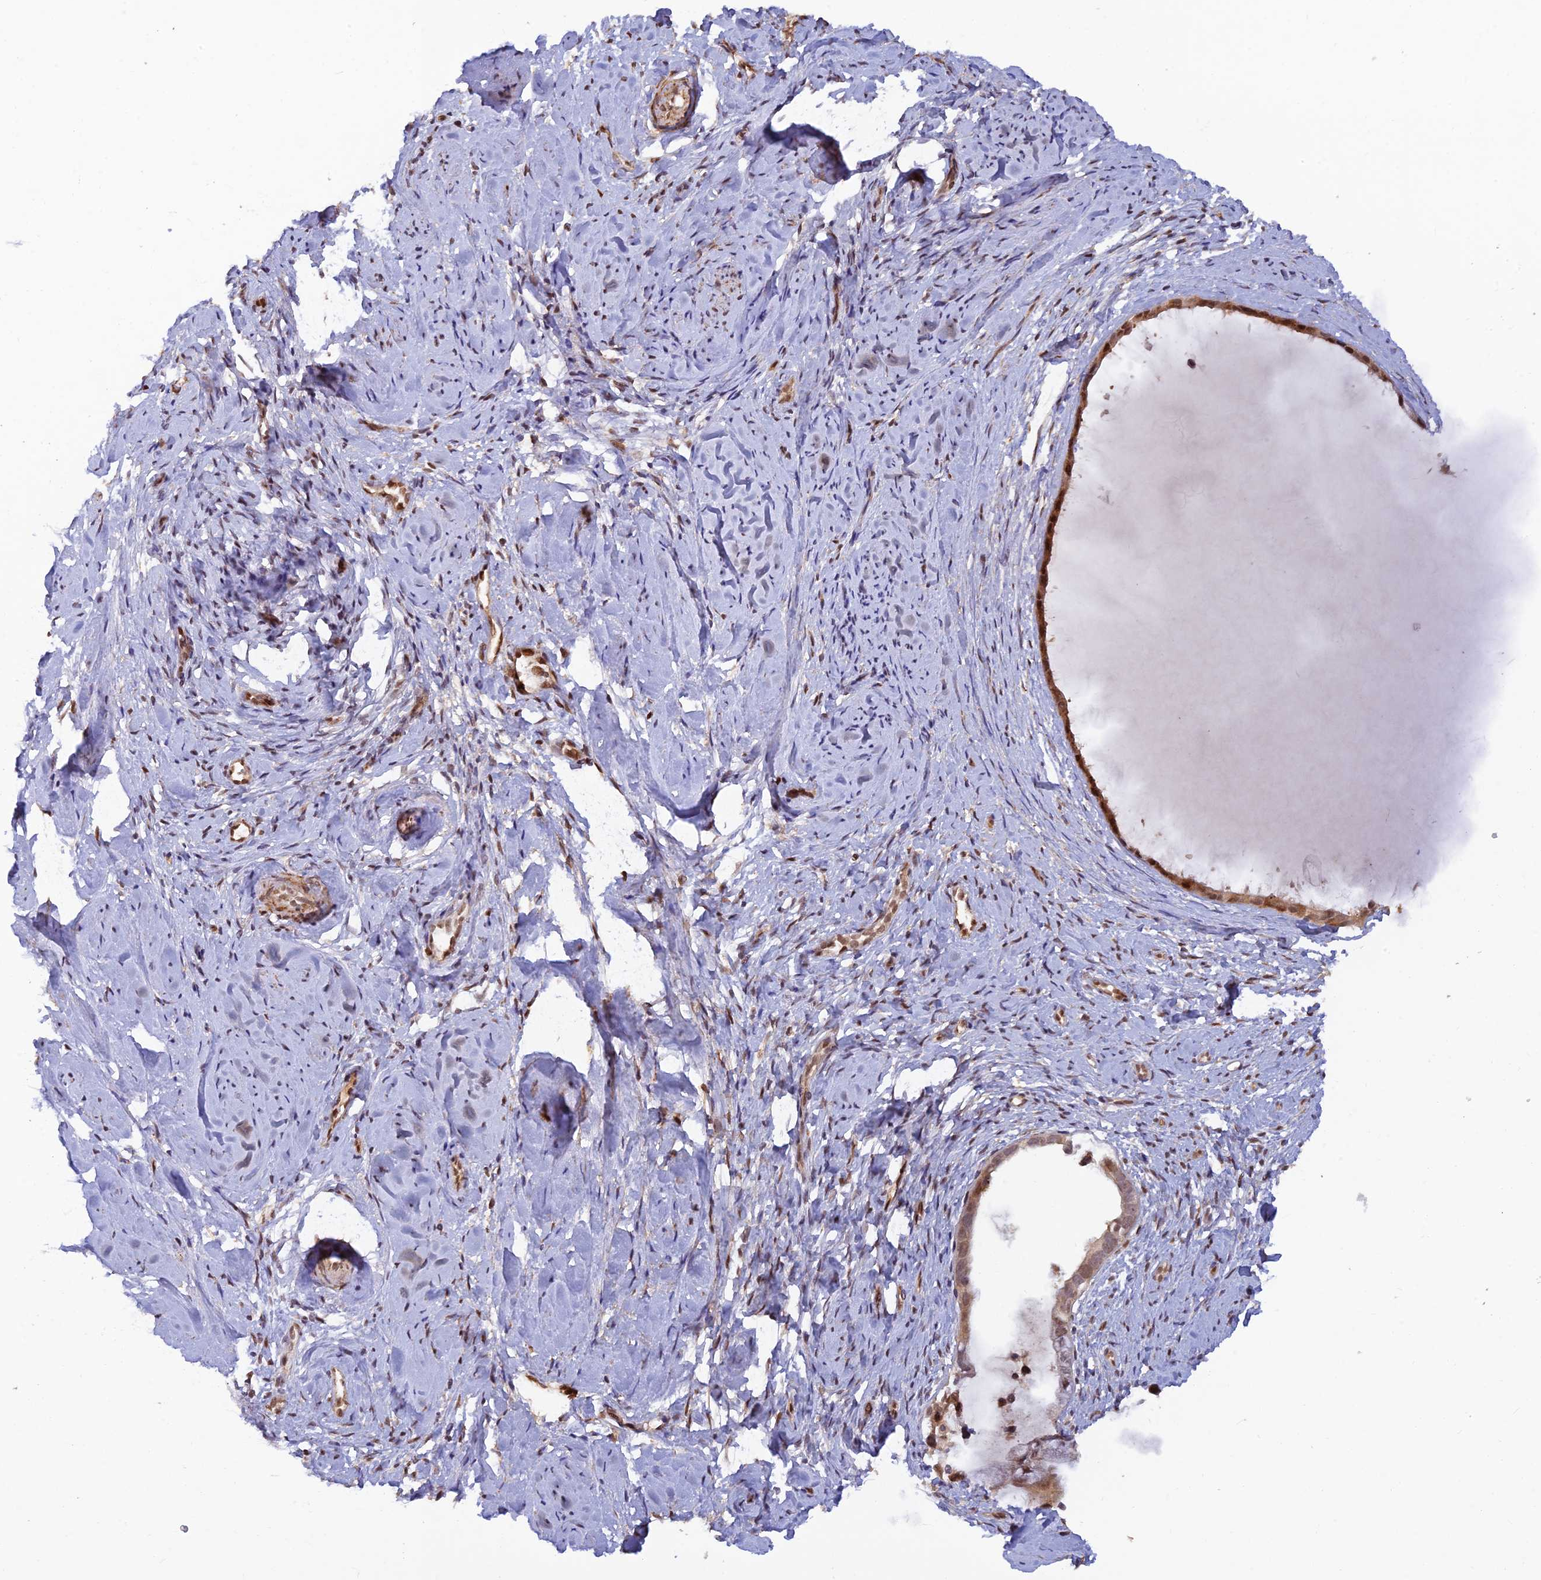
{"staining": {"intensity": "weak", "quantity": "25%-75%", "location": "nuclear"}, "tissue": "cervix", "cell_type": "Glandular cells", "image_type": "normal", "snomed": [{"axis": "morphology", "description": "Normal tissue, NOS"}, {"axis": "topography", "description": "Cervix"}], "caption": "Immunohistochemistry (IHC) image of normal cervix stained for a protein (brown), which shows low levels of weak nuclear positivity in approximately 25%-75% of glandular cells.", "gene": "ZNF565", "patient": {"sex": "female", "age": 57}}